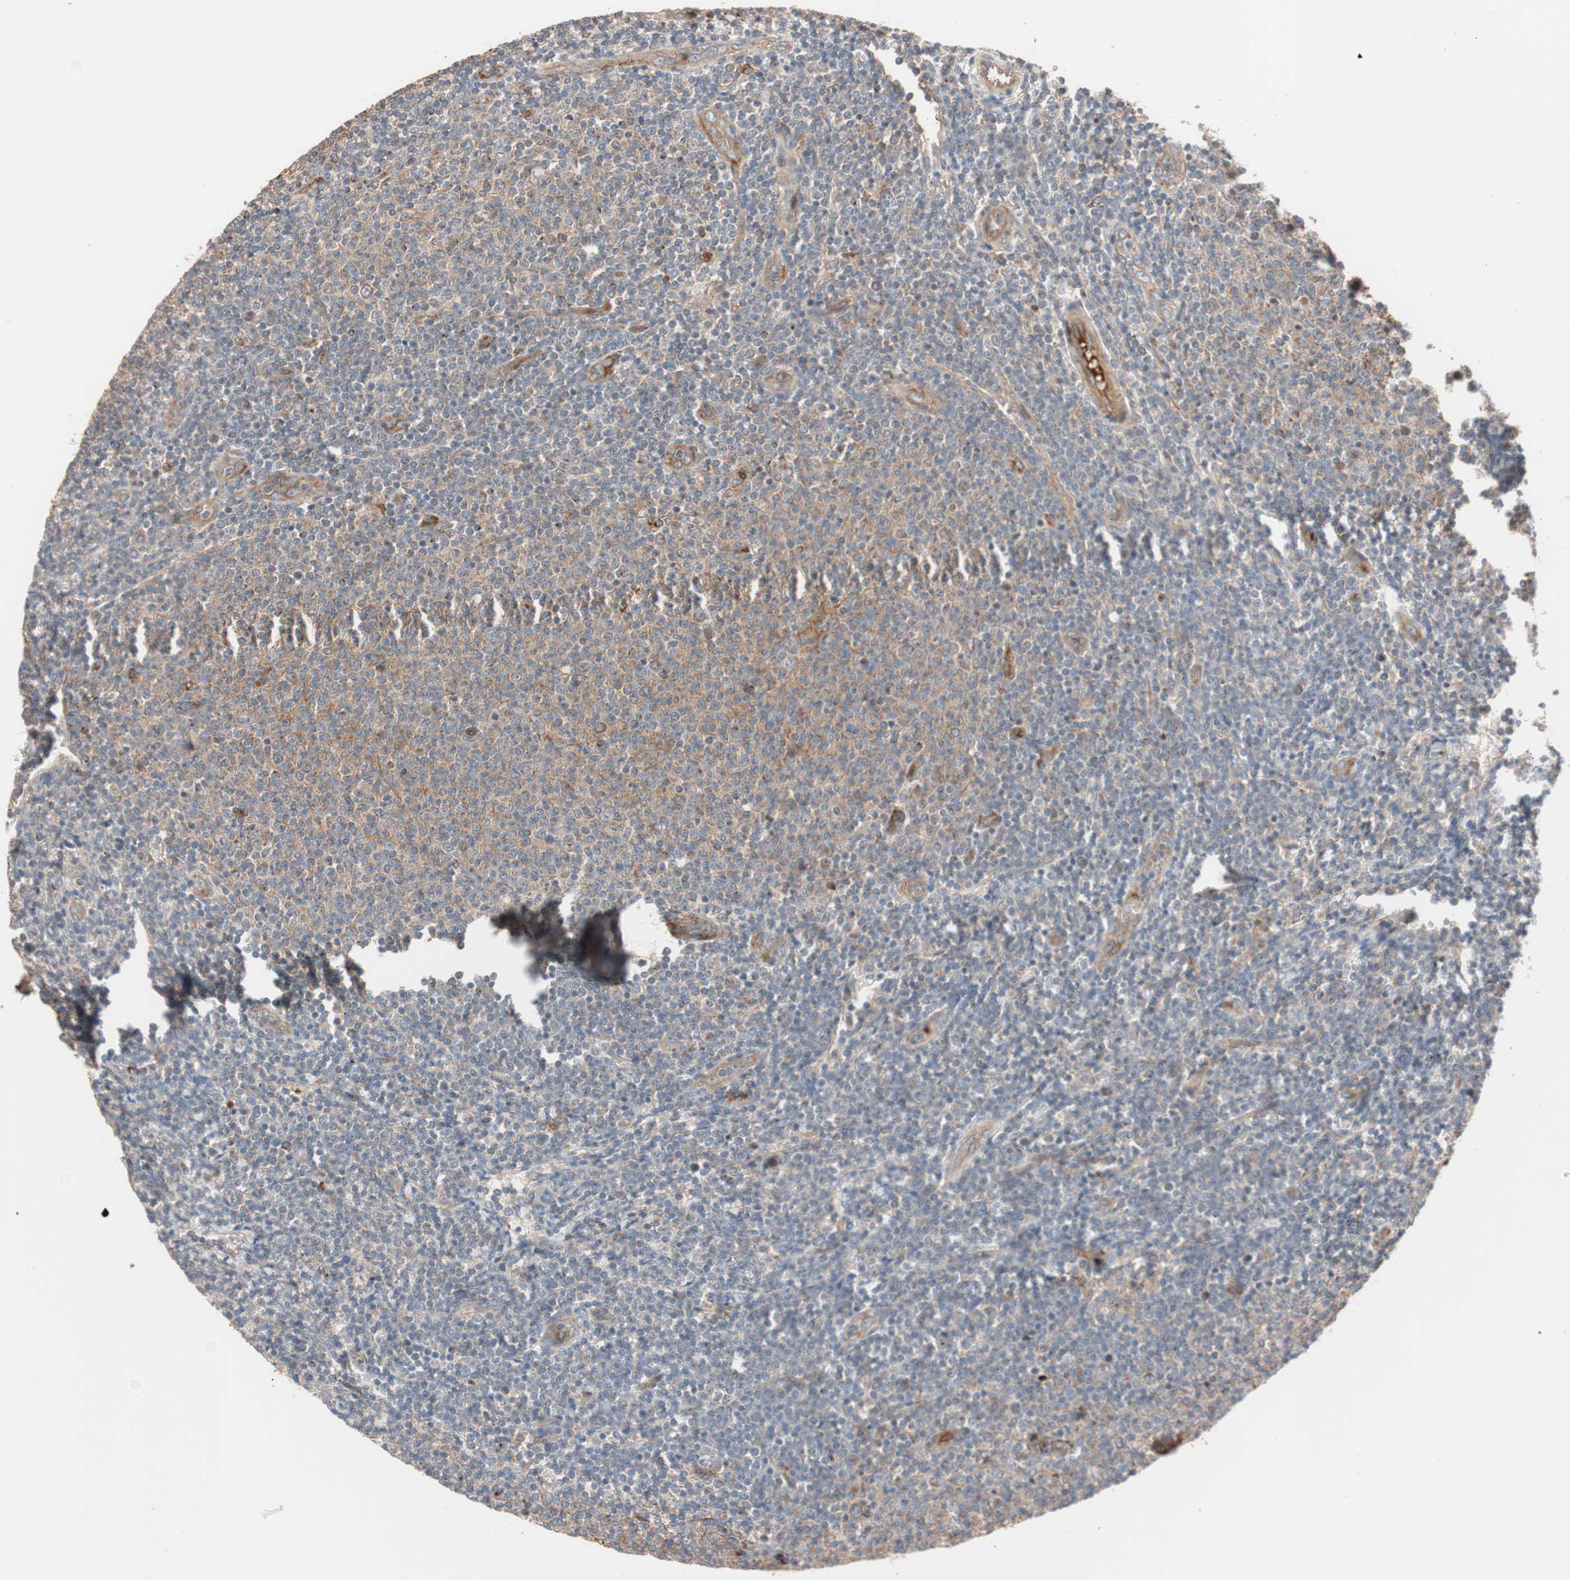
{"staining": {"intensity": "moderate", "quantity": "25%-75%", "location": "cytoplasmic/membranous"}, "tissue": "lymphoma", "cell_type": "Tumor cells", "image_type": "cancer", "snomed": [{"axis": "morphology", "description": "Malignant lymphoma, non-Hodgkin's type, Low grade"}, {"axis": "topography", "description": "Lymph node"}], "caption": "IHC image of neoplastic tissue: human malignant lymphoma, non-Hodgkin's type (low-grade) stained using IHC demonstrates medium levels of moderate protein expression localized specifically in the cytoplasmic/membranous of tumor cells, appearing as a cytoplasmic/membranous brown color.", "gene": "SDC4", "patient": {"sex": "male", "age": 66}}